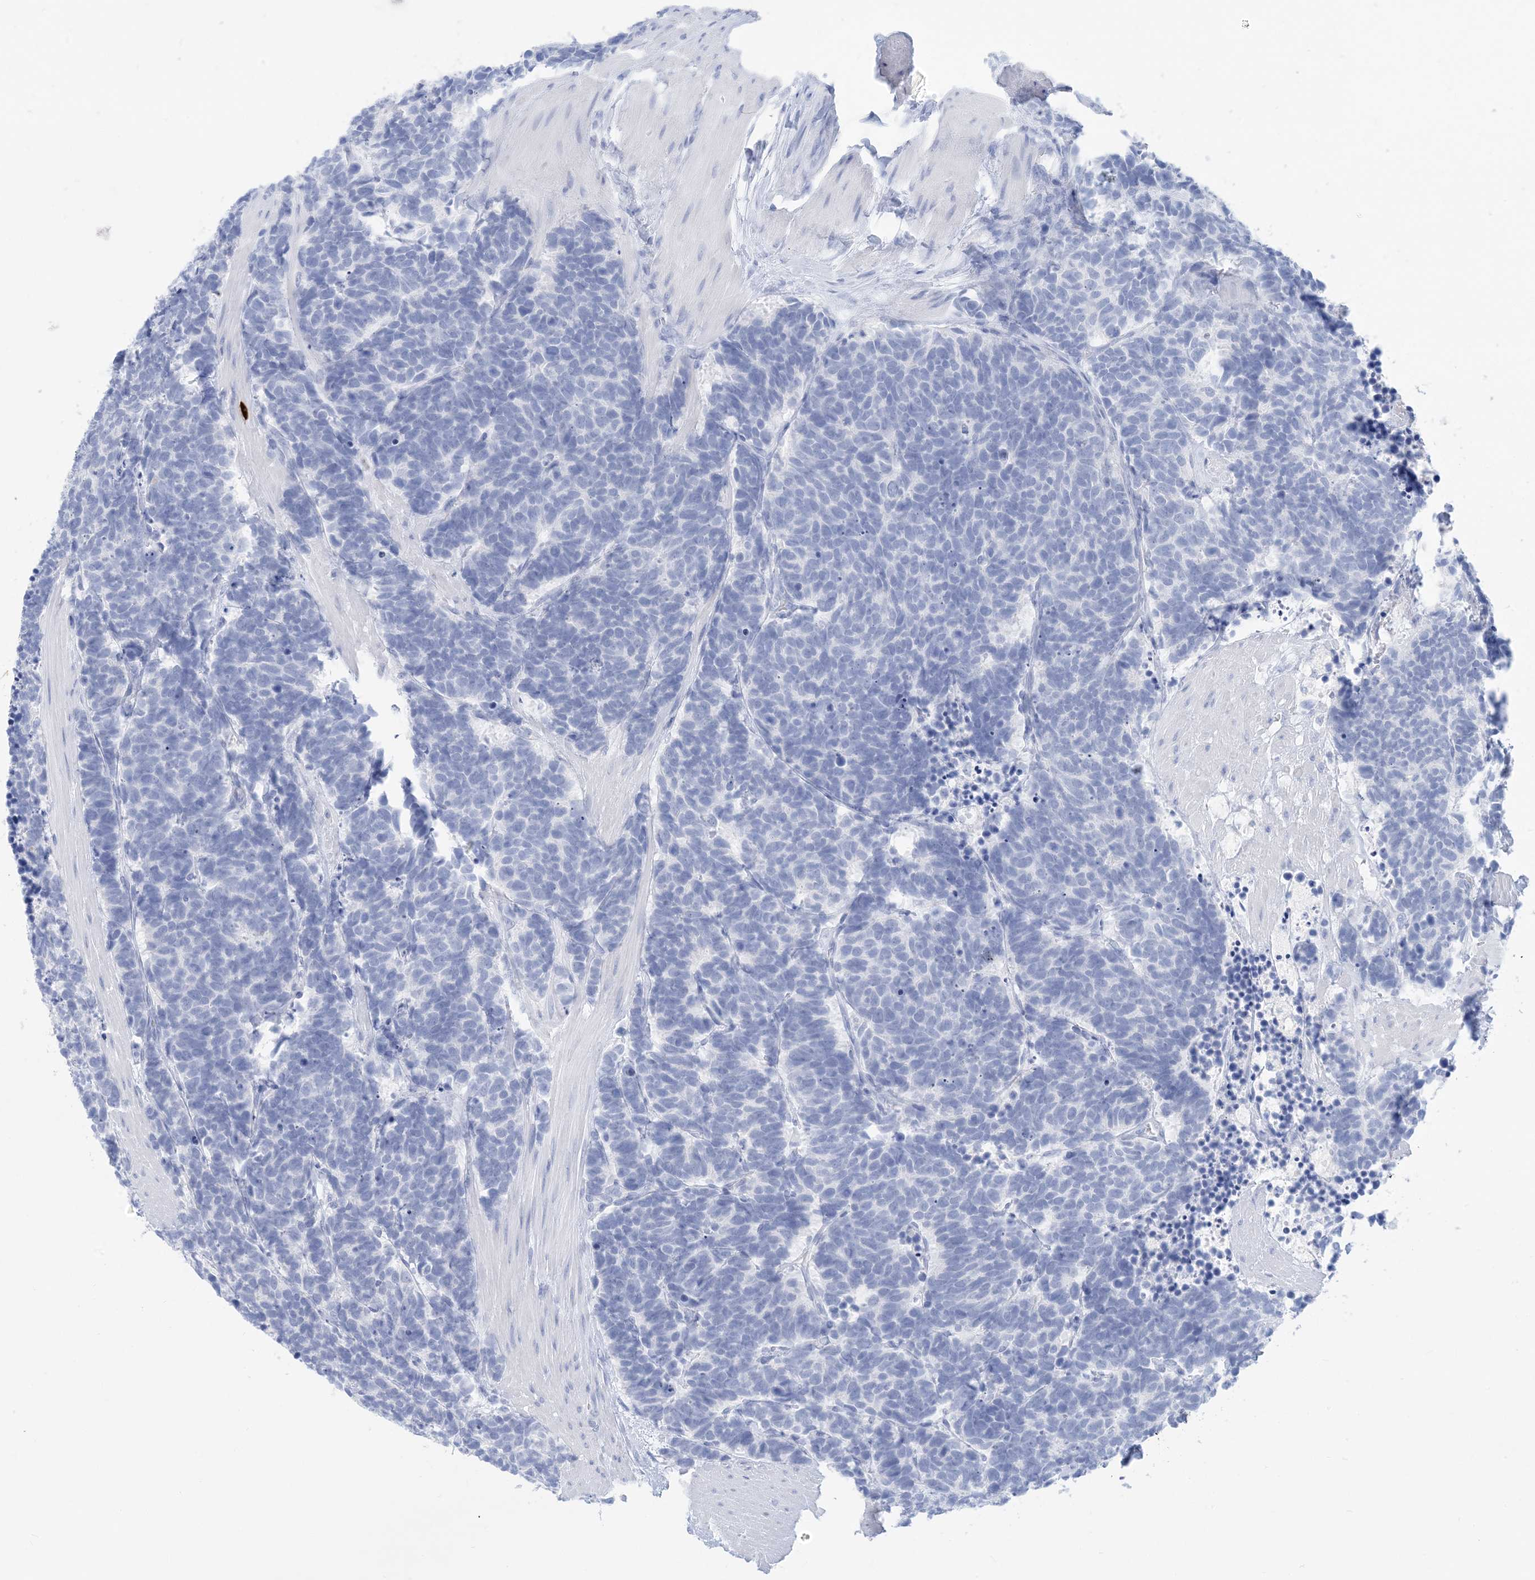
{"staining": {"intensity": "negative", "quantity": "none", "location": "none"}, "tissue": "carcinoid", "cell_type": "Tumor cells", "image_type": "cancer", "snomed": [{"axis": "morphology", "description": "Carcinoma, NOS"}, {"axis": "morphology", "description": "Carcinoid, malignant, NOS"}, {"axis": "topography", "description": "Urinary bladder"}], "caption": "Tumor cells show no significant expression in malignant carcinoid.", "gene": "SH3YL1", "patient": {"sex": "male", "age": 57}}